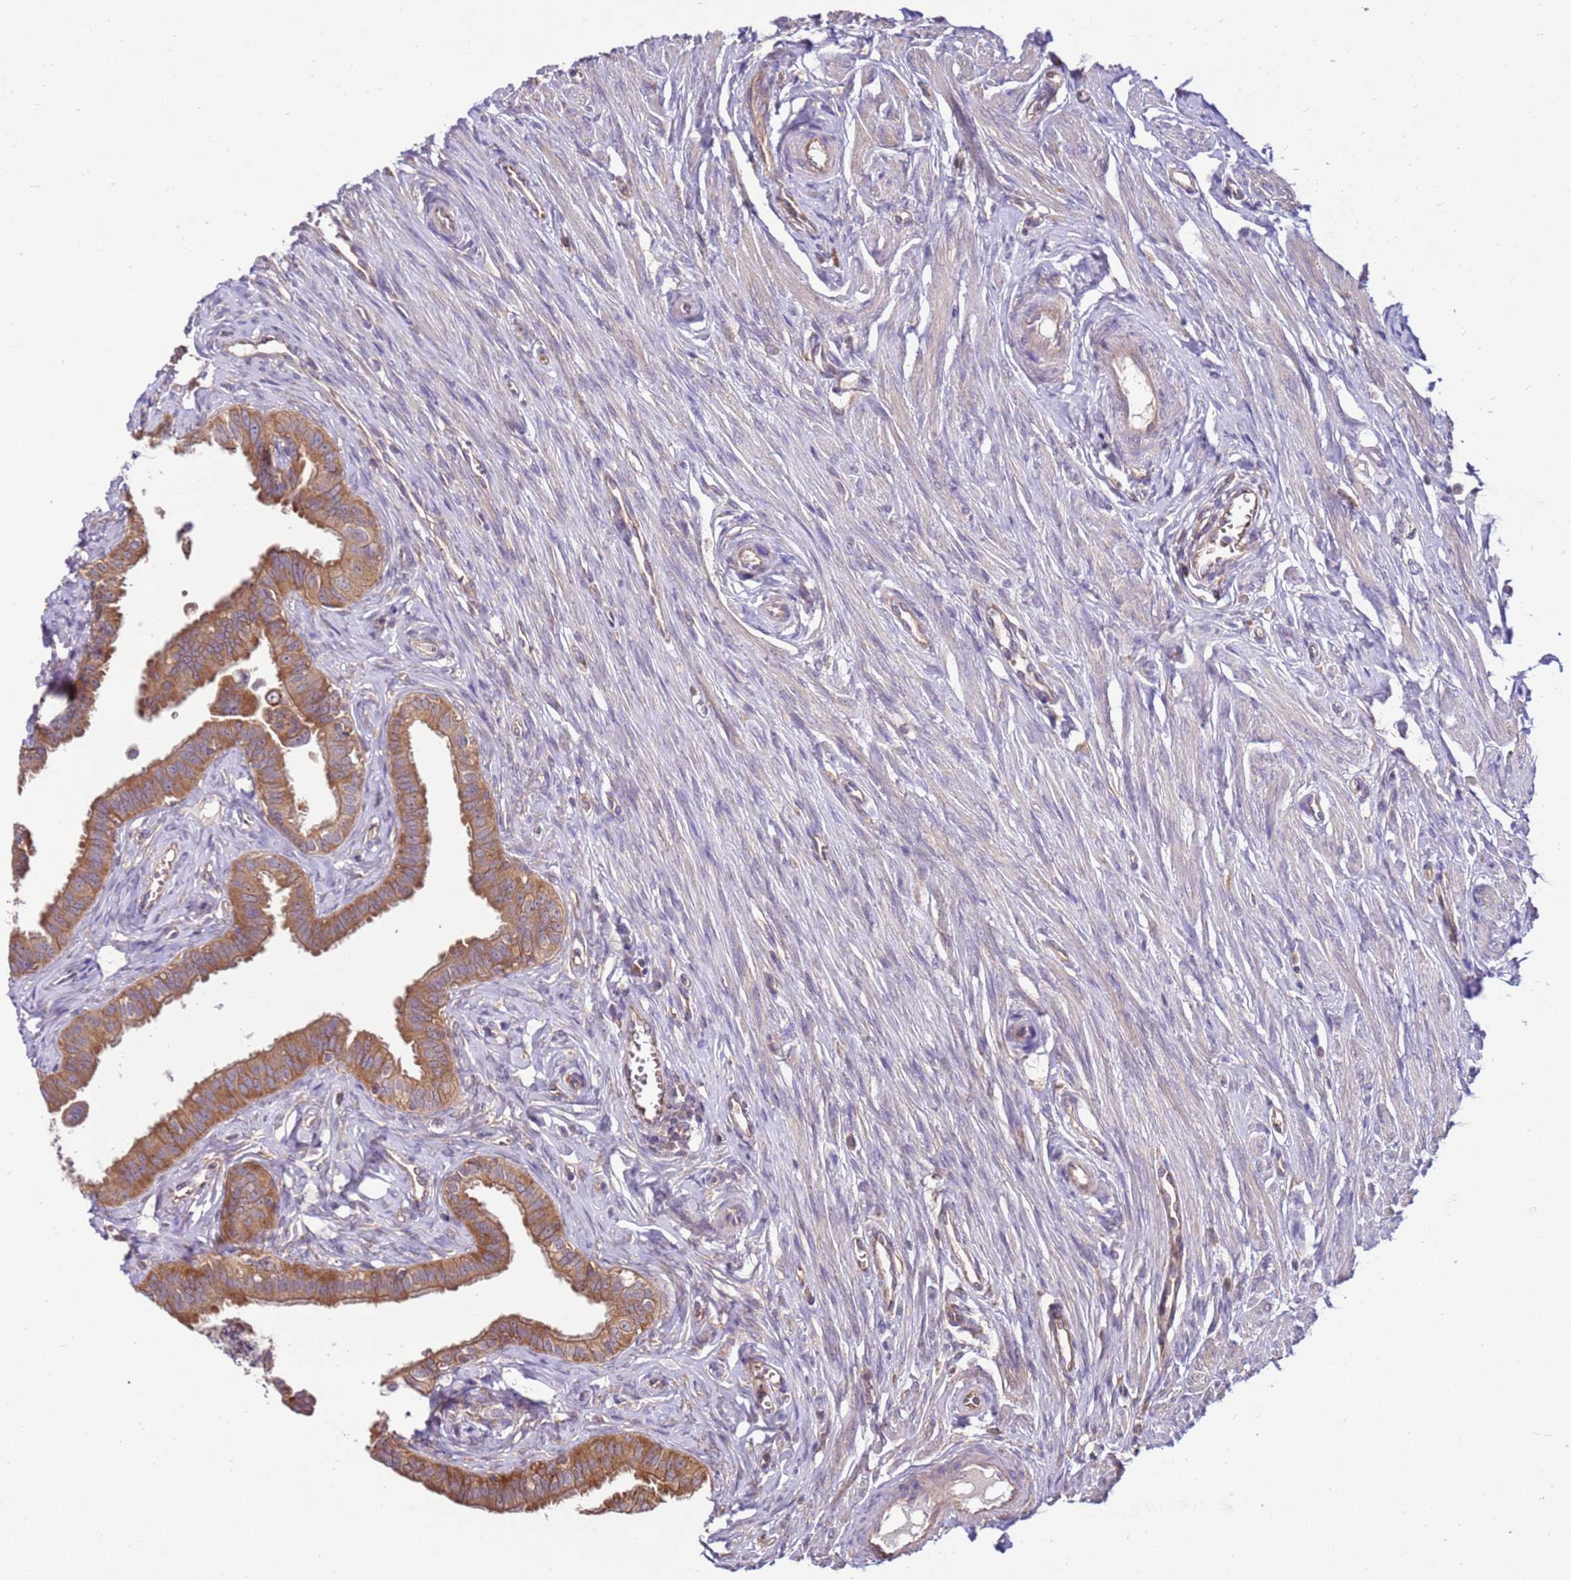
{"staining": {"intensity": "moderate", "quantity": ">75%", "location": "cytoplasmic/membranous"}, "tissue": "fallopian tube", "cell_type": "Glandular cells", "image_type": "normal", "snomed": [{"axis": "morphology", "description": "Normal tissue, NOS"}, {"axis": "morphology", "description": "Carcinoma, NOS"}, {"axis": "topography", "description": "Fallopian tube"}, {"axis": "topography", "description": "Ovary"}], "caption": "Immunohistochemistry (IHC) image of unremarkable fallopian tube: human fallopian tube stained using IHC reveals medium levels of moderate protein expression localized specifically in the cytoplasmic/membranous of glandular cells, appearing as a cytoplasmic/membranous brown color.", "gene": "SLC44A5", "patient": {"sex": "female", "age": 59}}